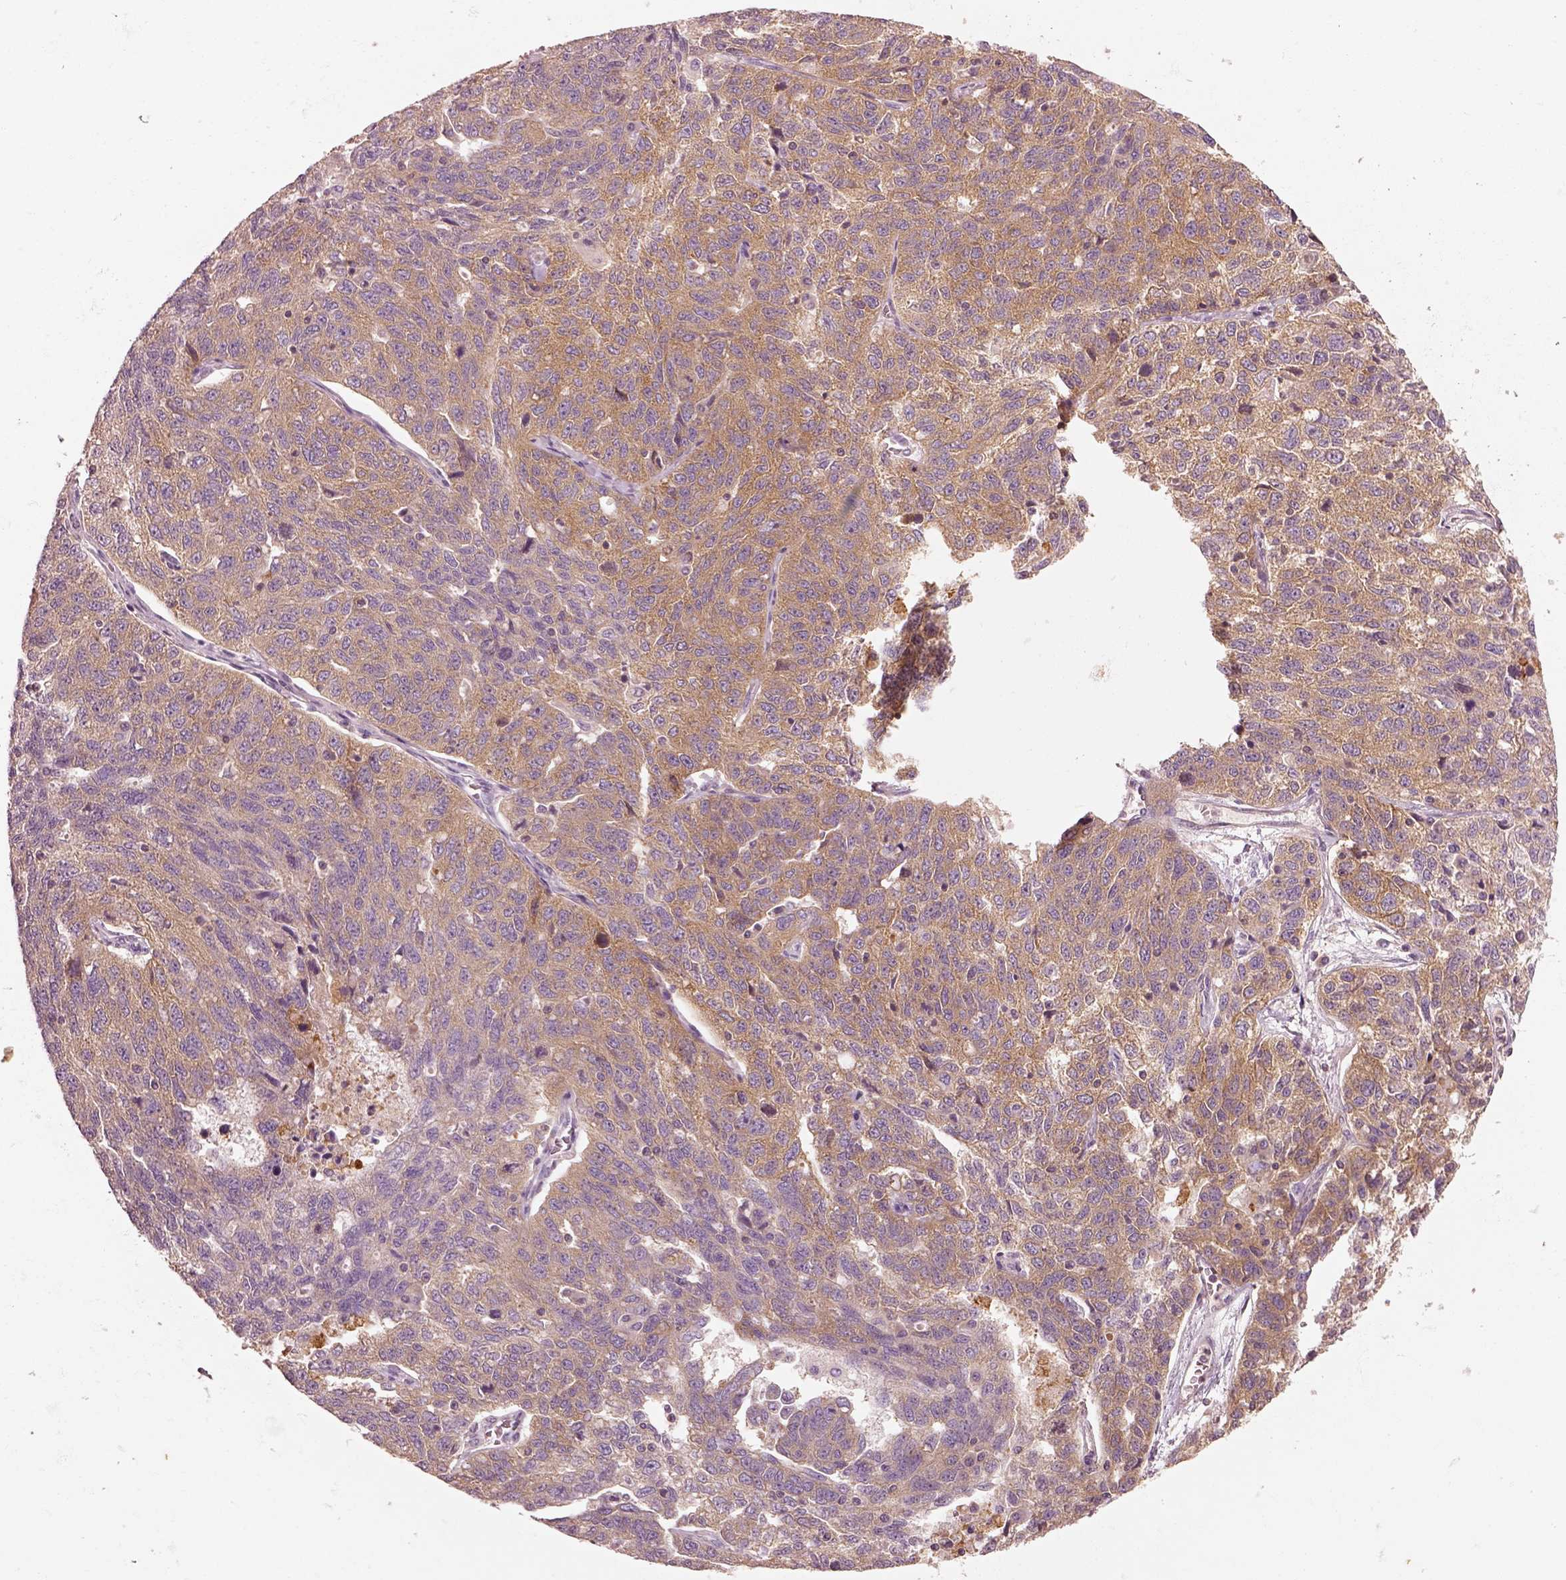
{"staining": {"intensity": "weak", "quantity": ">75%", "location": "cytoplasmic/membranous"}, "tissue": "ovarian cancer", "cell_type": "Tumor cells", "image_type": "cancer", "snomed": [{"axis": "morphology", "description": "Cystadenocarcinoma, serous, NOS"}, {"axis": "topography", "description": "Ovary"}], "caption": "Ovarian serous cystadenocarcinoma stained with a brown dye exhibits weak cytoplasmic/membranous positive expression in approximately >75% of tumor cells.", "gene": "CAD", "patient": {"sex": "female", "age": 71}}